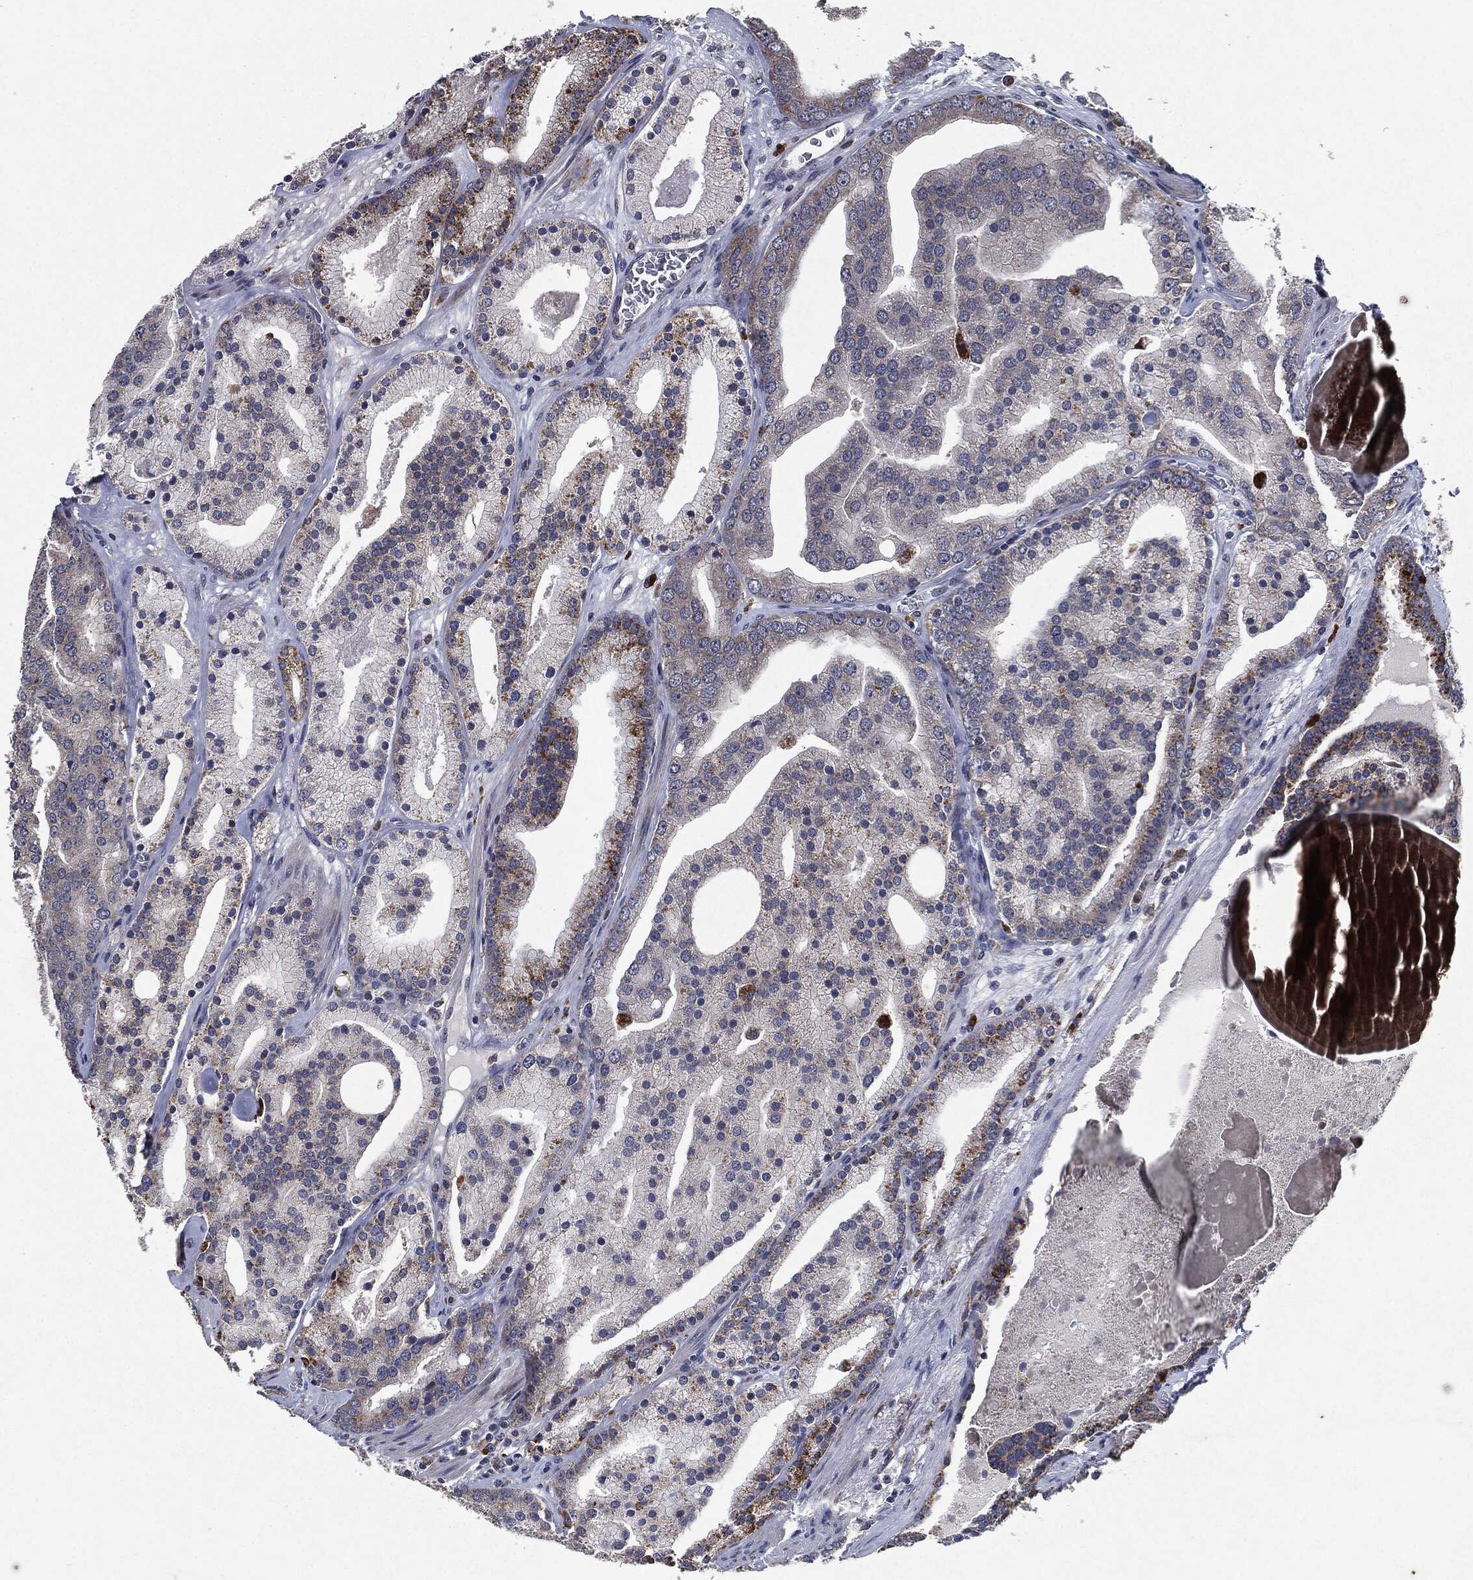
{"staining": {"intensity": "moderate", "quantity": "<25%", "location": "cytoplasmic/membranous"}, "tissue": "prostate cancer", "cell_type": "Tumor cells", "image_type": "cancer", "snomed": [{"axis": "morphology", "description": "Adenocarcinoma, NOS"}, {"axis": "topography", "description": "Prostate"}], "caption": "Immunohistochemical staining of prostate cancer (adenocarcinoma) exhibits low levels of moderate cytoplasmic/membranous protein positivity in about <25% of tumor cells.", "gene": "SLC31A2", "patient": {"sex": "male", "age": 69}}